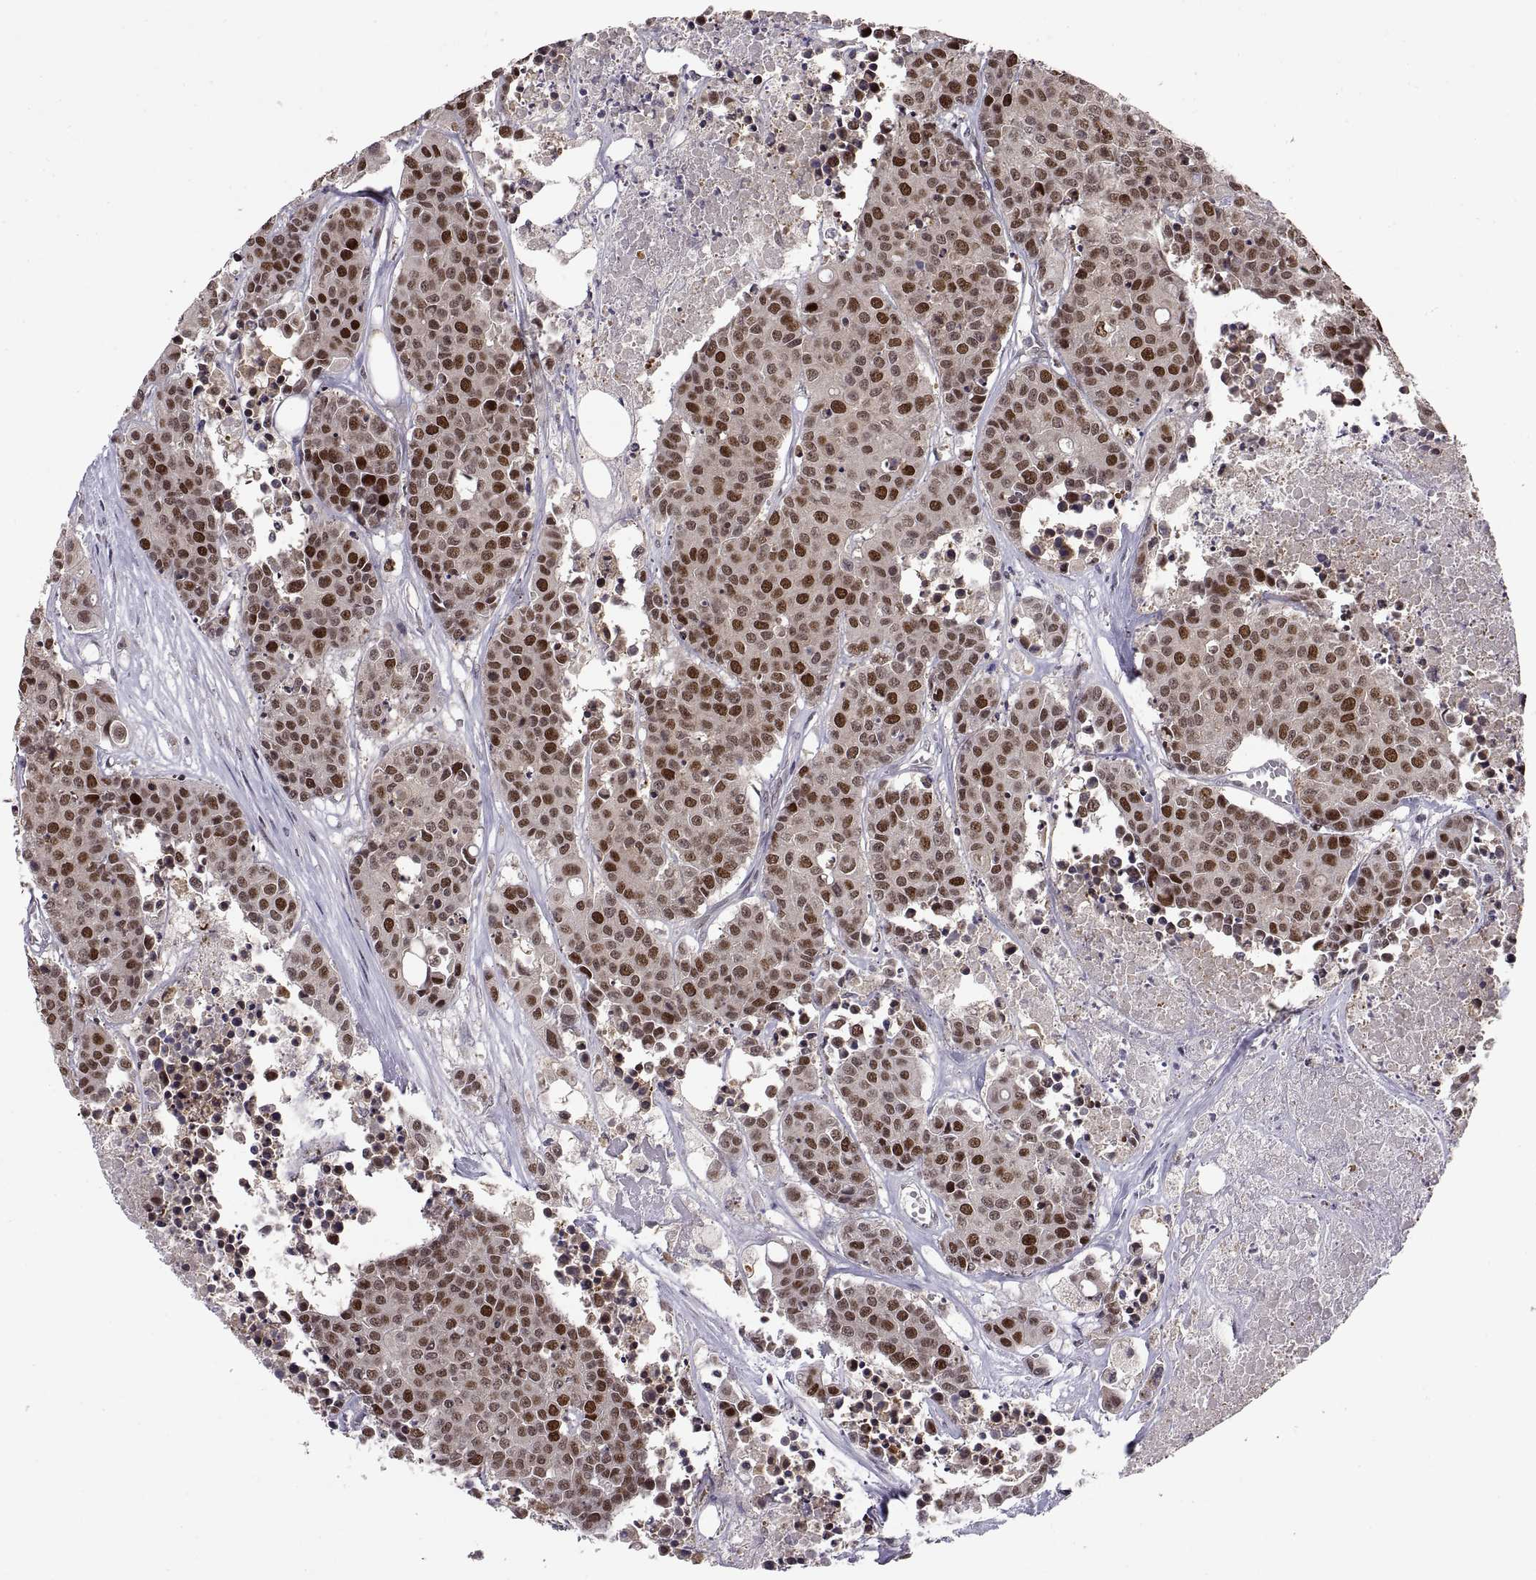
{"staining": {"intensity": "strong", "quantity": ">75%", "location": "nuclear"}, "tissue": "carcinoid", "cell_type": "Tumor cells", "image_type": "cancer", "snomed": [{"axis": "morphology", "description": "Carcinoid, malignant, NOS"}, {"axis": "topography", "description": "Colon"}], "caption": "Protein expression analysis of human carcinoid reveals strong nuclear positivity in about >75% of tumor cells. (Brightfield microscopy of DAB IHC at high magnification).", "gene": "CHFR", "patient": {"sex": "male", "age": 81}}